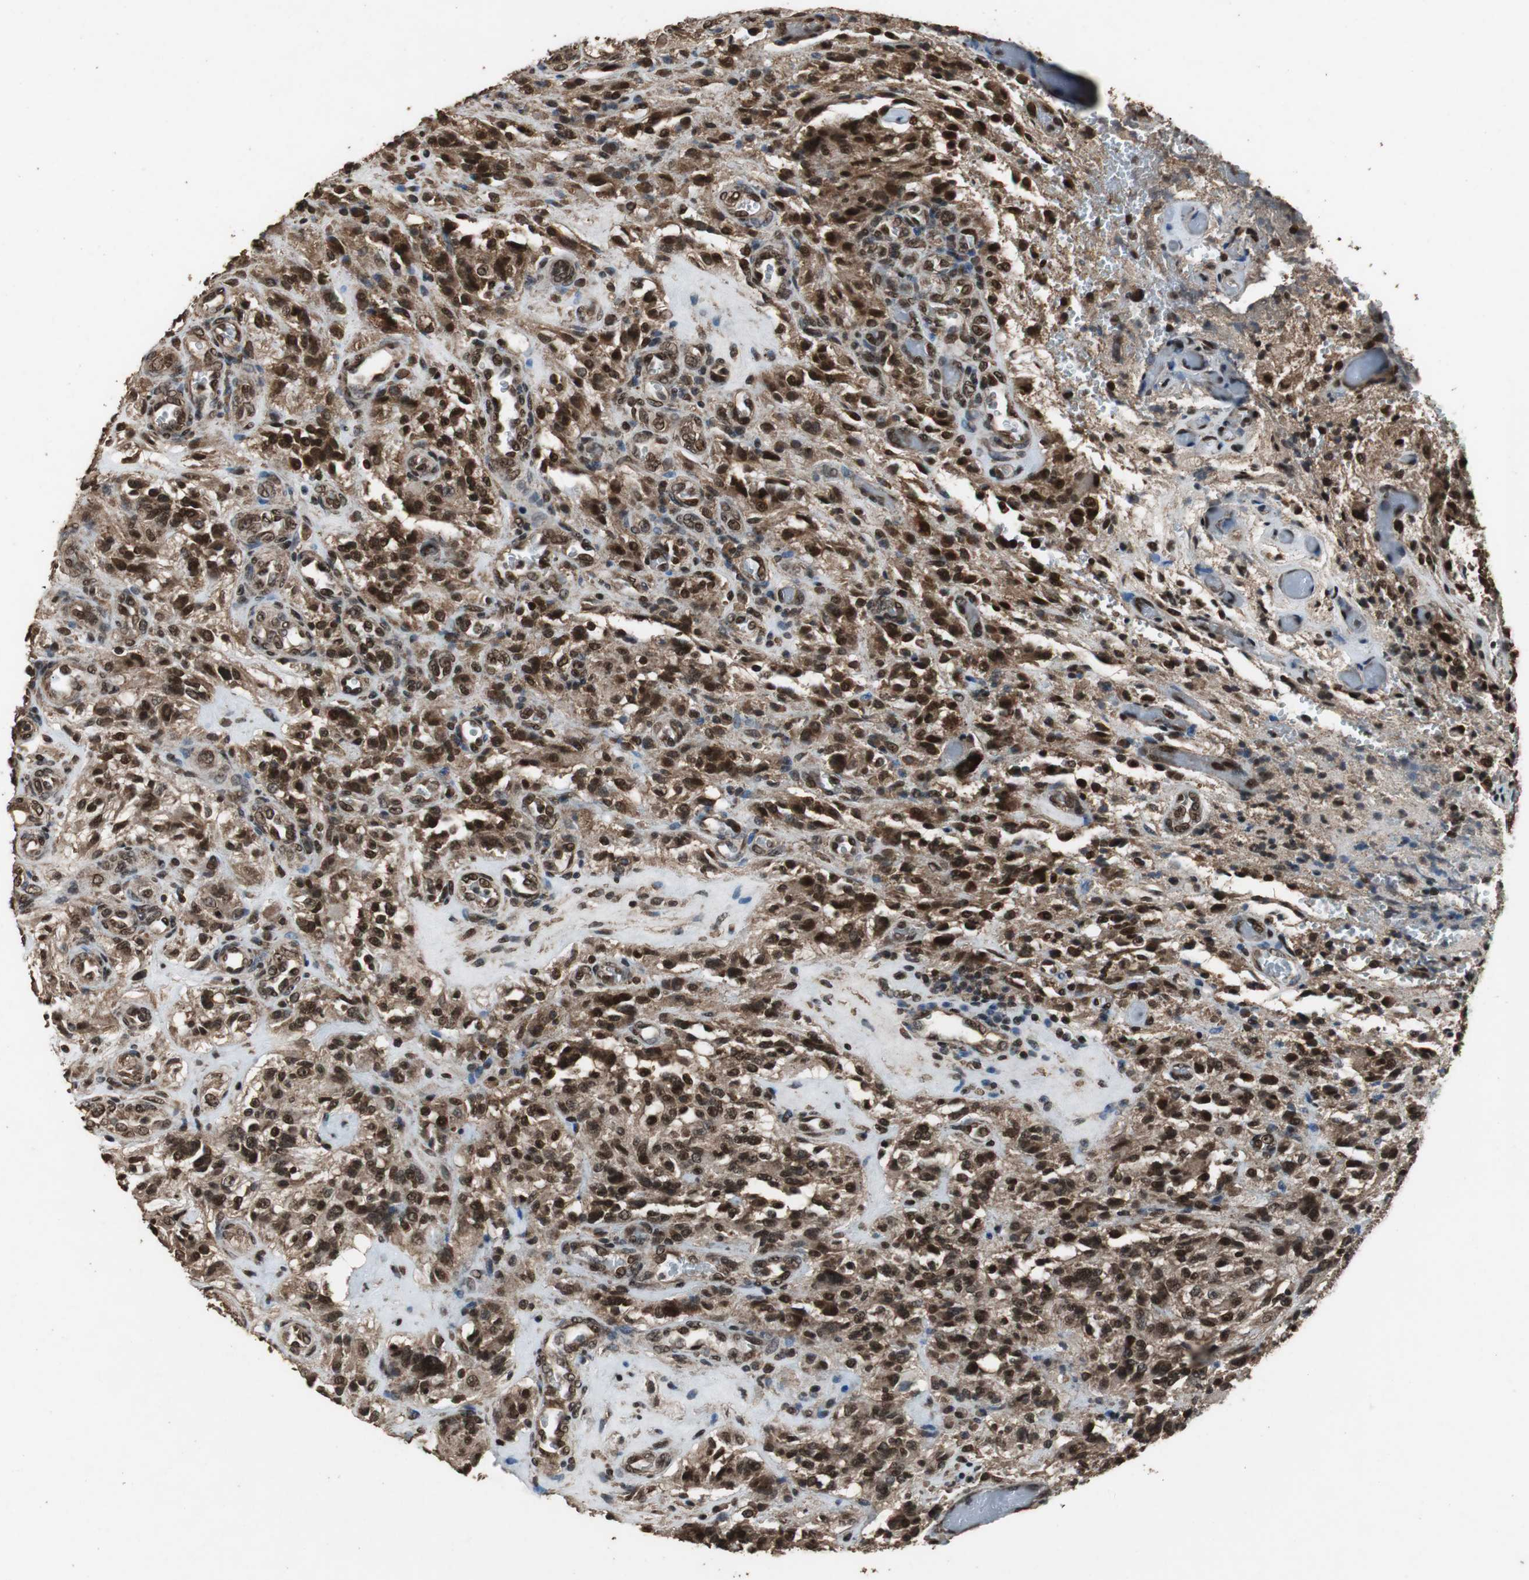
{"staining": {"intensity": "strong", "quantity": ">75%", "location": "cytoplasmic/membranous,nuclear"}, "tissue": "glioma", "cell_type": "Tumor cells", "image_type": "cancer", "snomed": [{"axis": "morphology", "description": "Normal tissue, NOS"}, {"axis": "morphology", "description": "Glioma, malignant, High grade"}, {"axis": "topography", "description": "Cerebral cortex"}], "caption": "Glioma stained with a brown dye exhibits strong cytoplasmic/membranous and nuclear positive expression in about >75% of tumor cells.", "gene": "ZNF18", "patient": {"sex": "male", "age": 56}}